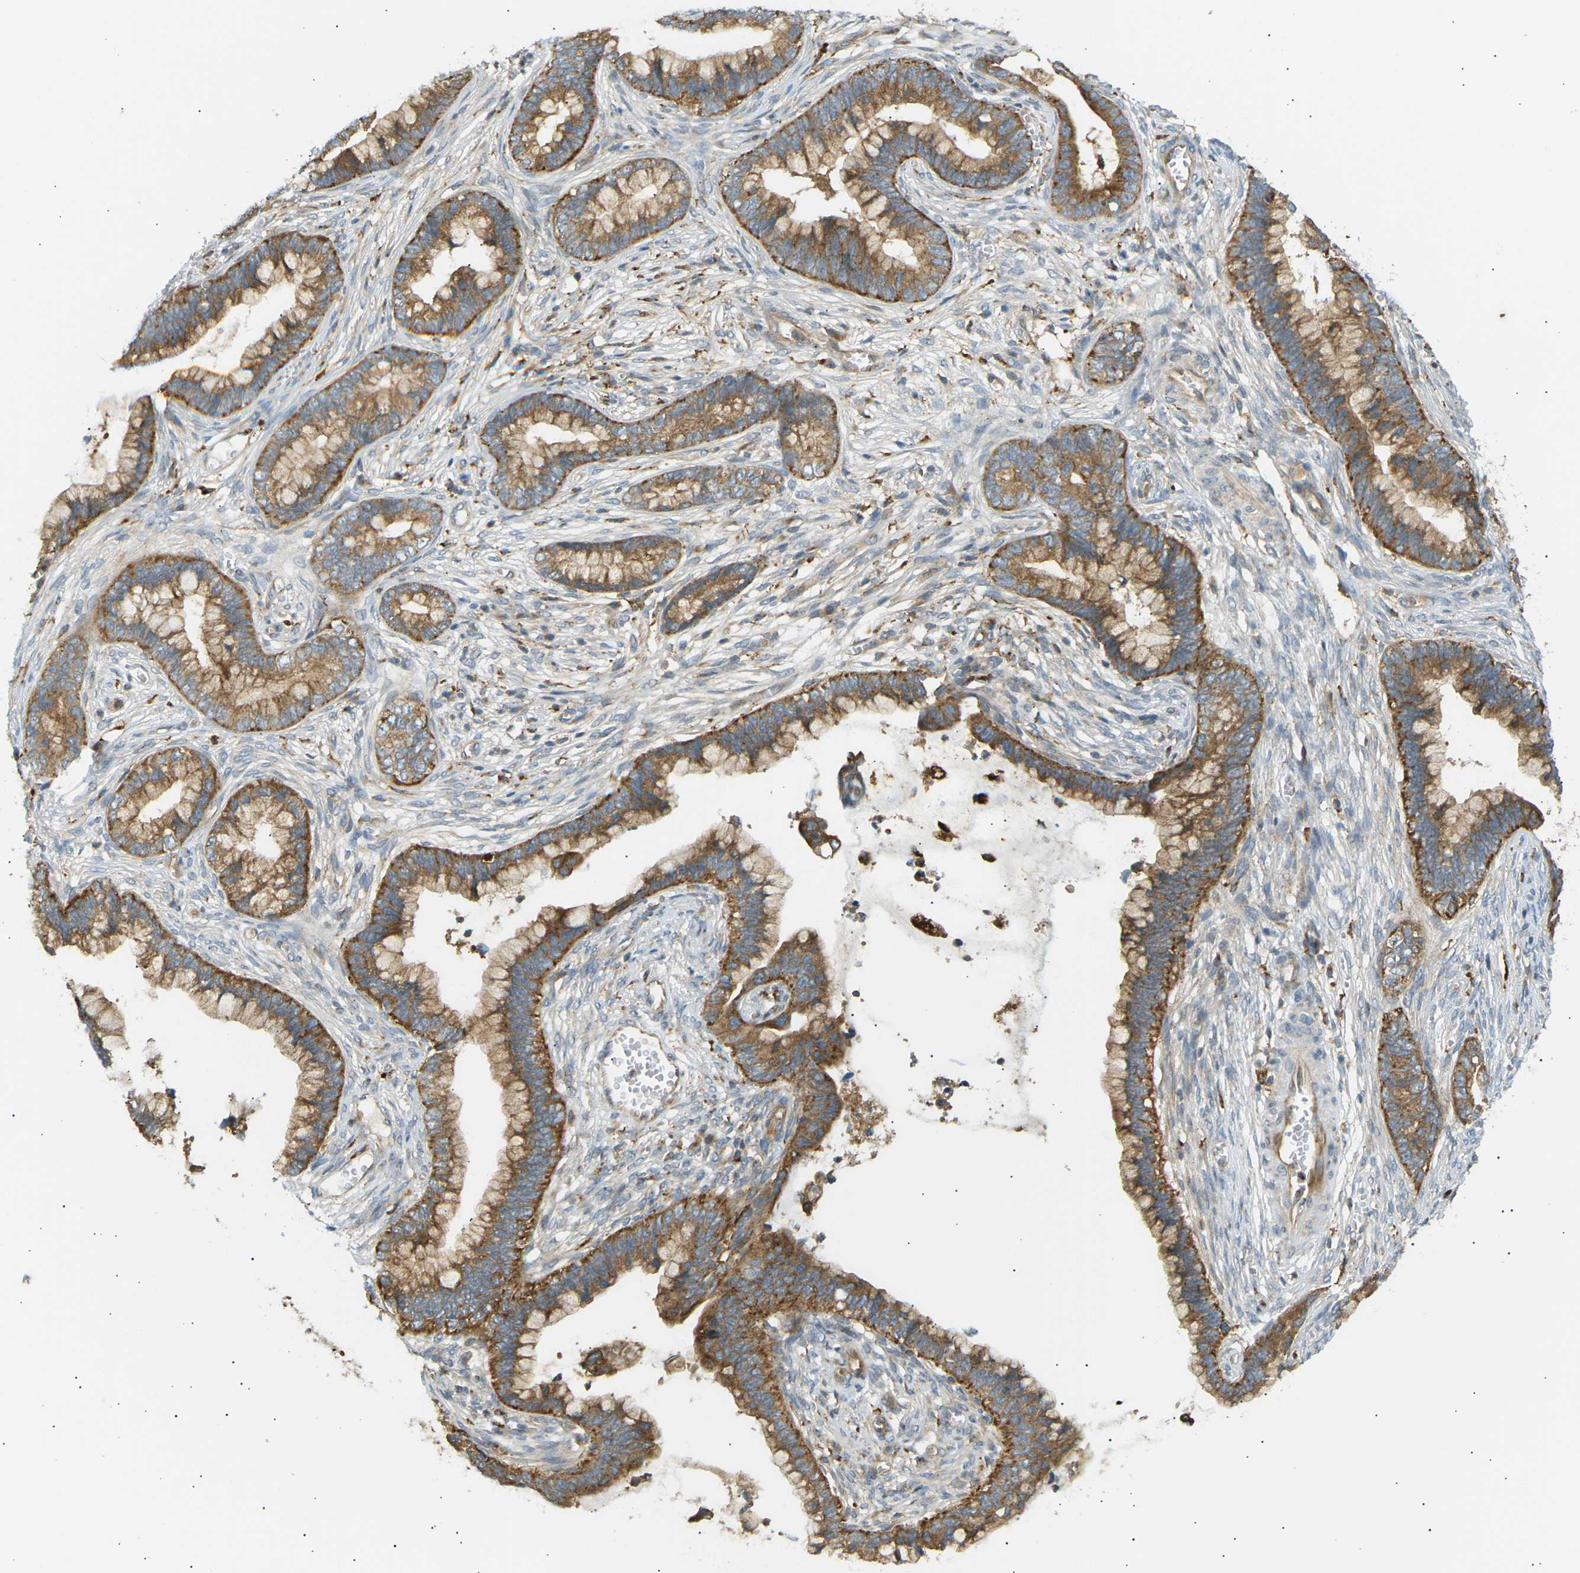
{"staining": {"intensity": "moderate", "quantity": ">75%", "location": "cytoplasmic/membranous"}, "tissue": "cervical cancer", "cell_type": "Tumor cells", "image_type": "cancer", "snomed": [{"axis": "morphology", "description": "Adenocarcinoma, NOS"}, {"axis": "topography", "description": "Cervix"}], "caption": "Immunohistochemical staining of cervical cancer demonstrates moderate cytoplasmic/membranous protein positivity in approximately >75% of tumor cells. The staining was performed using DAB, with brown indicating positive protein expression. Nuclei are stained blue with hematoxylin.", "gene": "CDK17", "patient": {"sex": "female", "age": 44}}